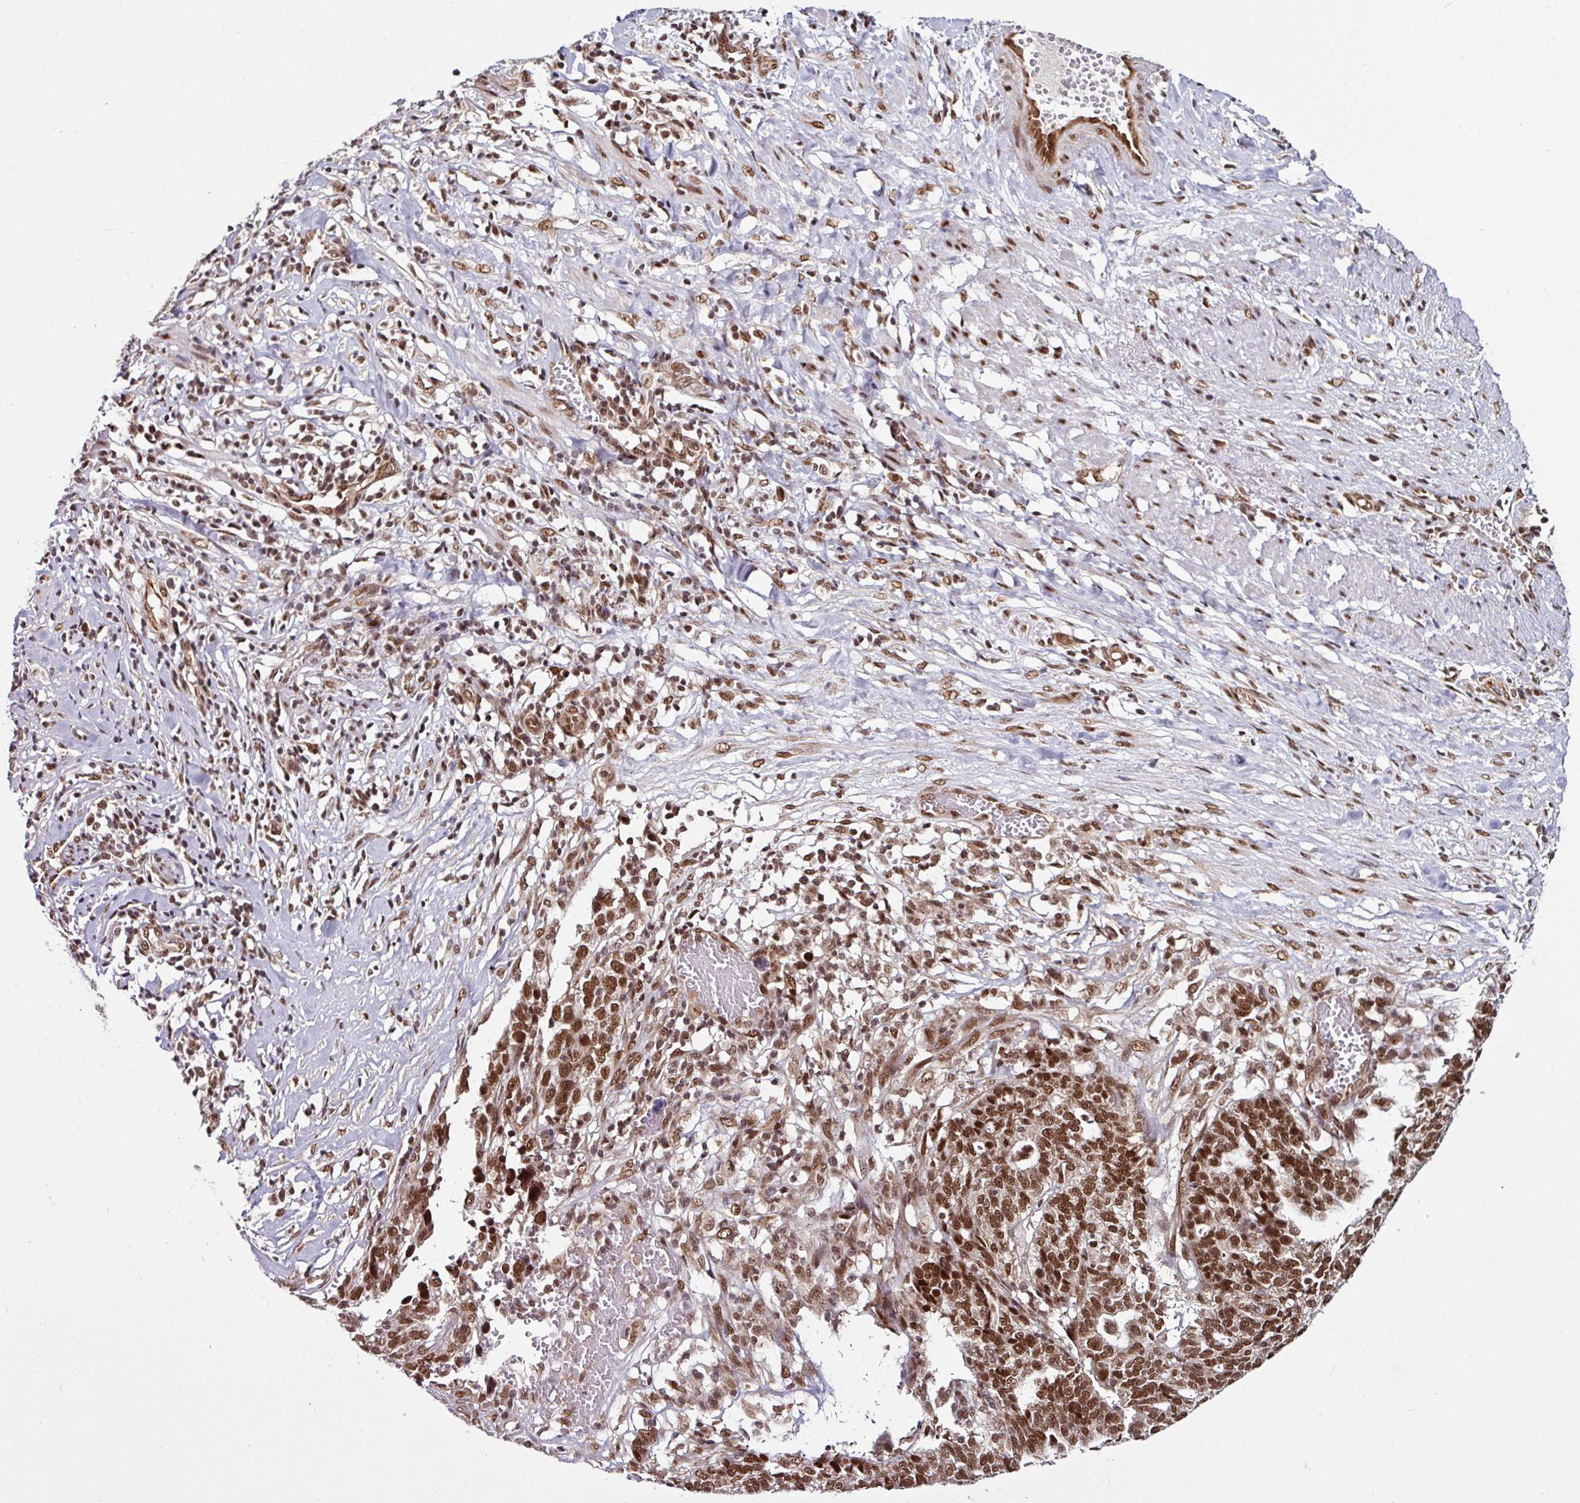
{"staining": {"intensity": "strong", "quantity": ">75%", "location": "nuclear"}, "tissue": "ovarian cancer", "cell_type": "Tumor cells", "image_type": "cancer", "snomed": [{"axis": "morphology", "description": "Cystadenocarcinoma, serous, NOS"}, {"axis": "topography", "description": "Ovary"}], "caption": "Immunohistochemistry photomicrograph of serous cystadenocarcinoma (ovarian) stained for a protein (brown), which exhibits high levels of strong nuclear expression in approximately >75% of tumor cells.", "gene": "MORF4L2", "patient": {"sex": "female", "age": 59}}